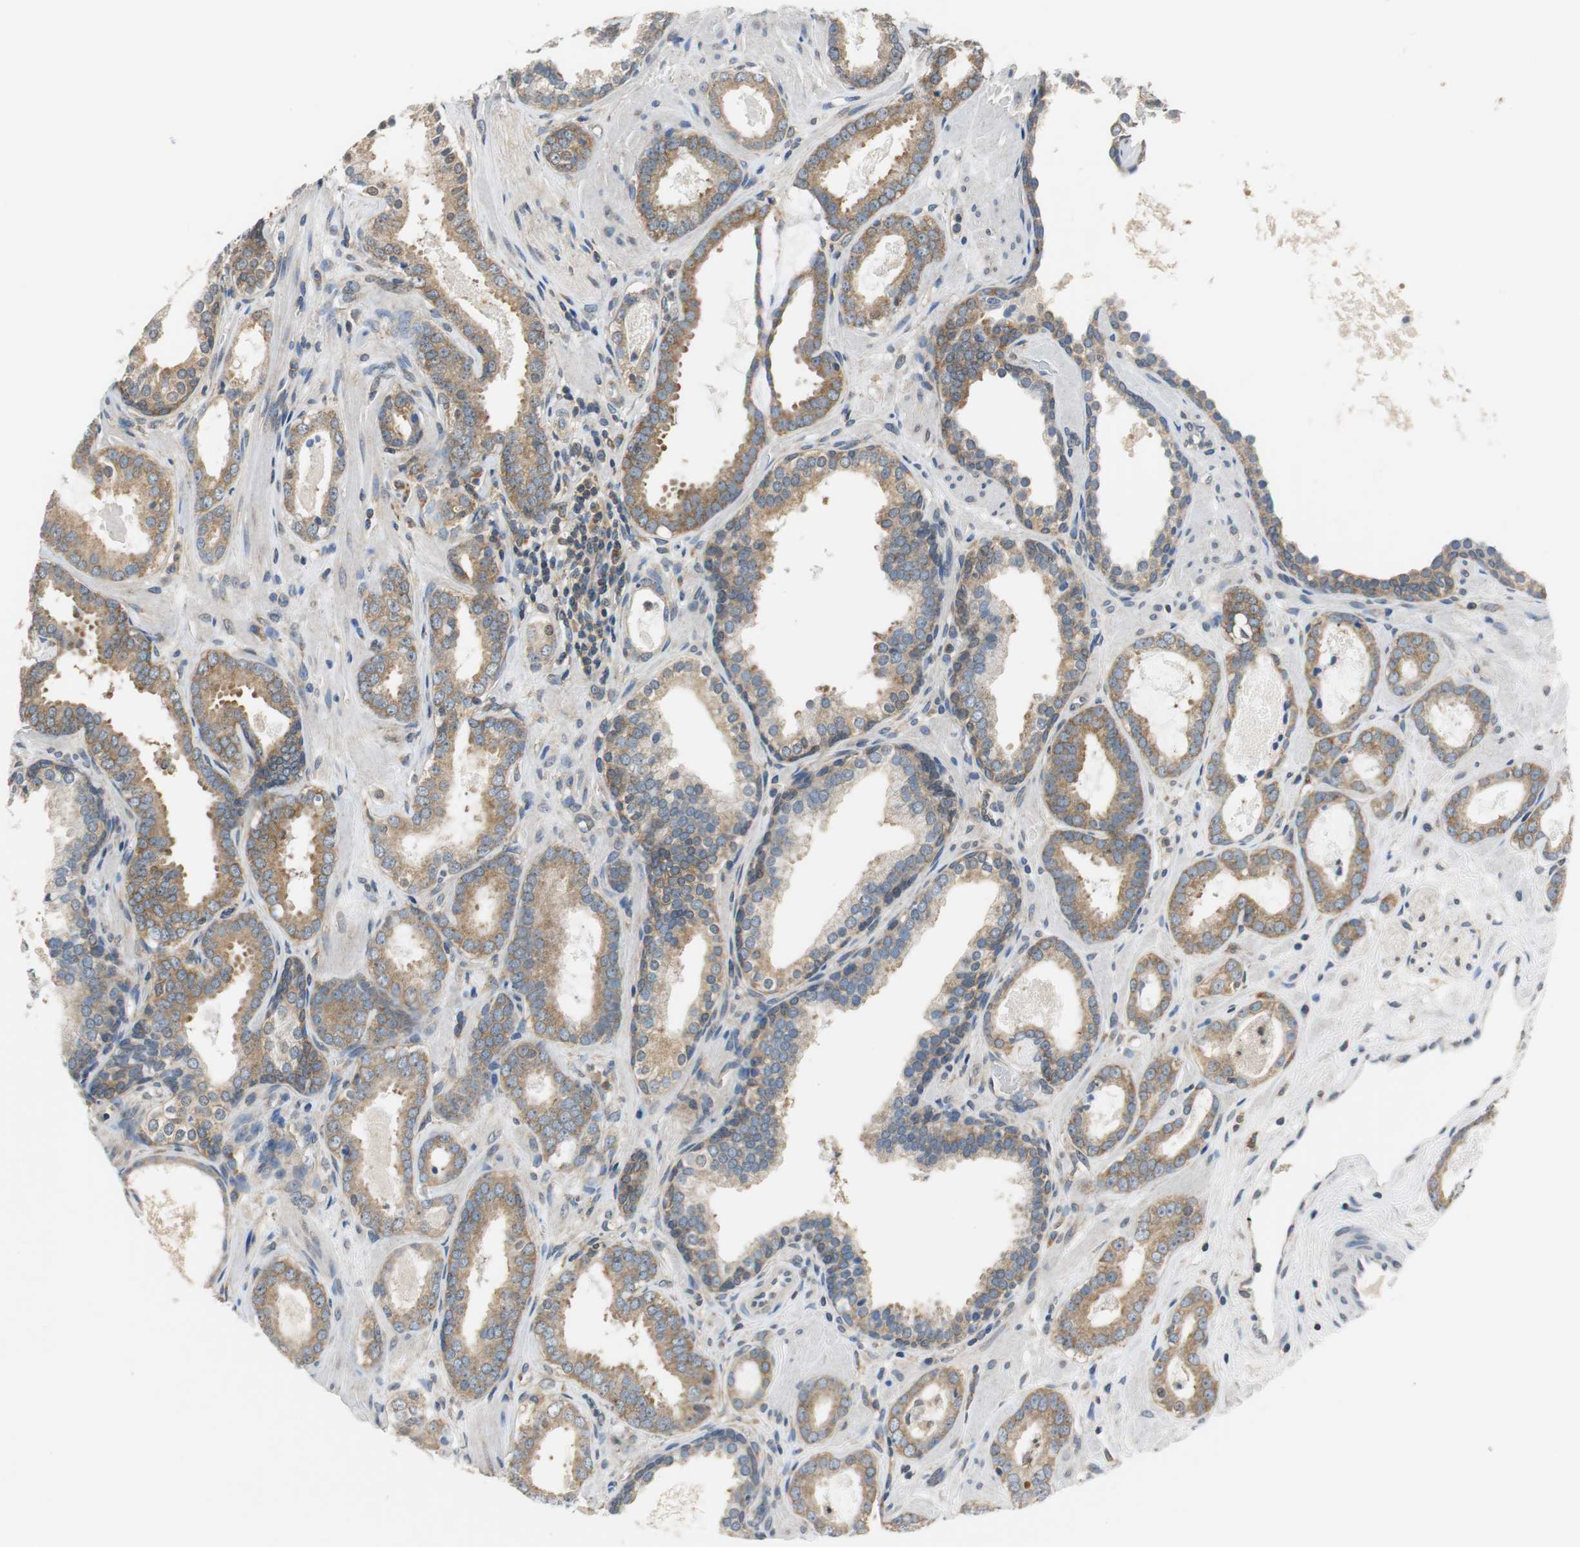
{"staining": {"intensity": "moderate", "quantity": ">75%", "location": "cytoplasmic/membranous"}, "tissue": "prostate cancer", "cell_type": "Tumor cells", "image_type": "cancer", "snomed": [{"axis": "morphology", "description": "Adenocarcinoma, Low grade"}, {"axis": "topography", "description": "Prostate"}], "caption": "This photomicrograph shows IHC staining of low-grade adenocarcinoma (prostate), with medium moderate cytoplasmic/membranous expression in approximately >75% of tumor cells.", "gene": "CNOT3", "patient": {"sex": "male", "age": 57}}